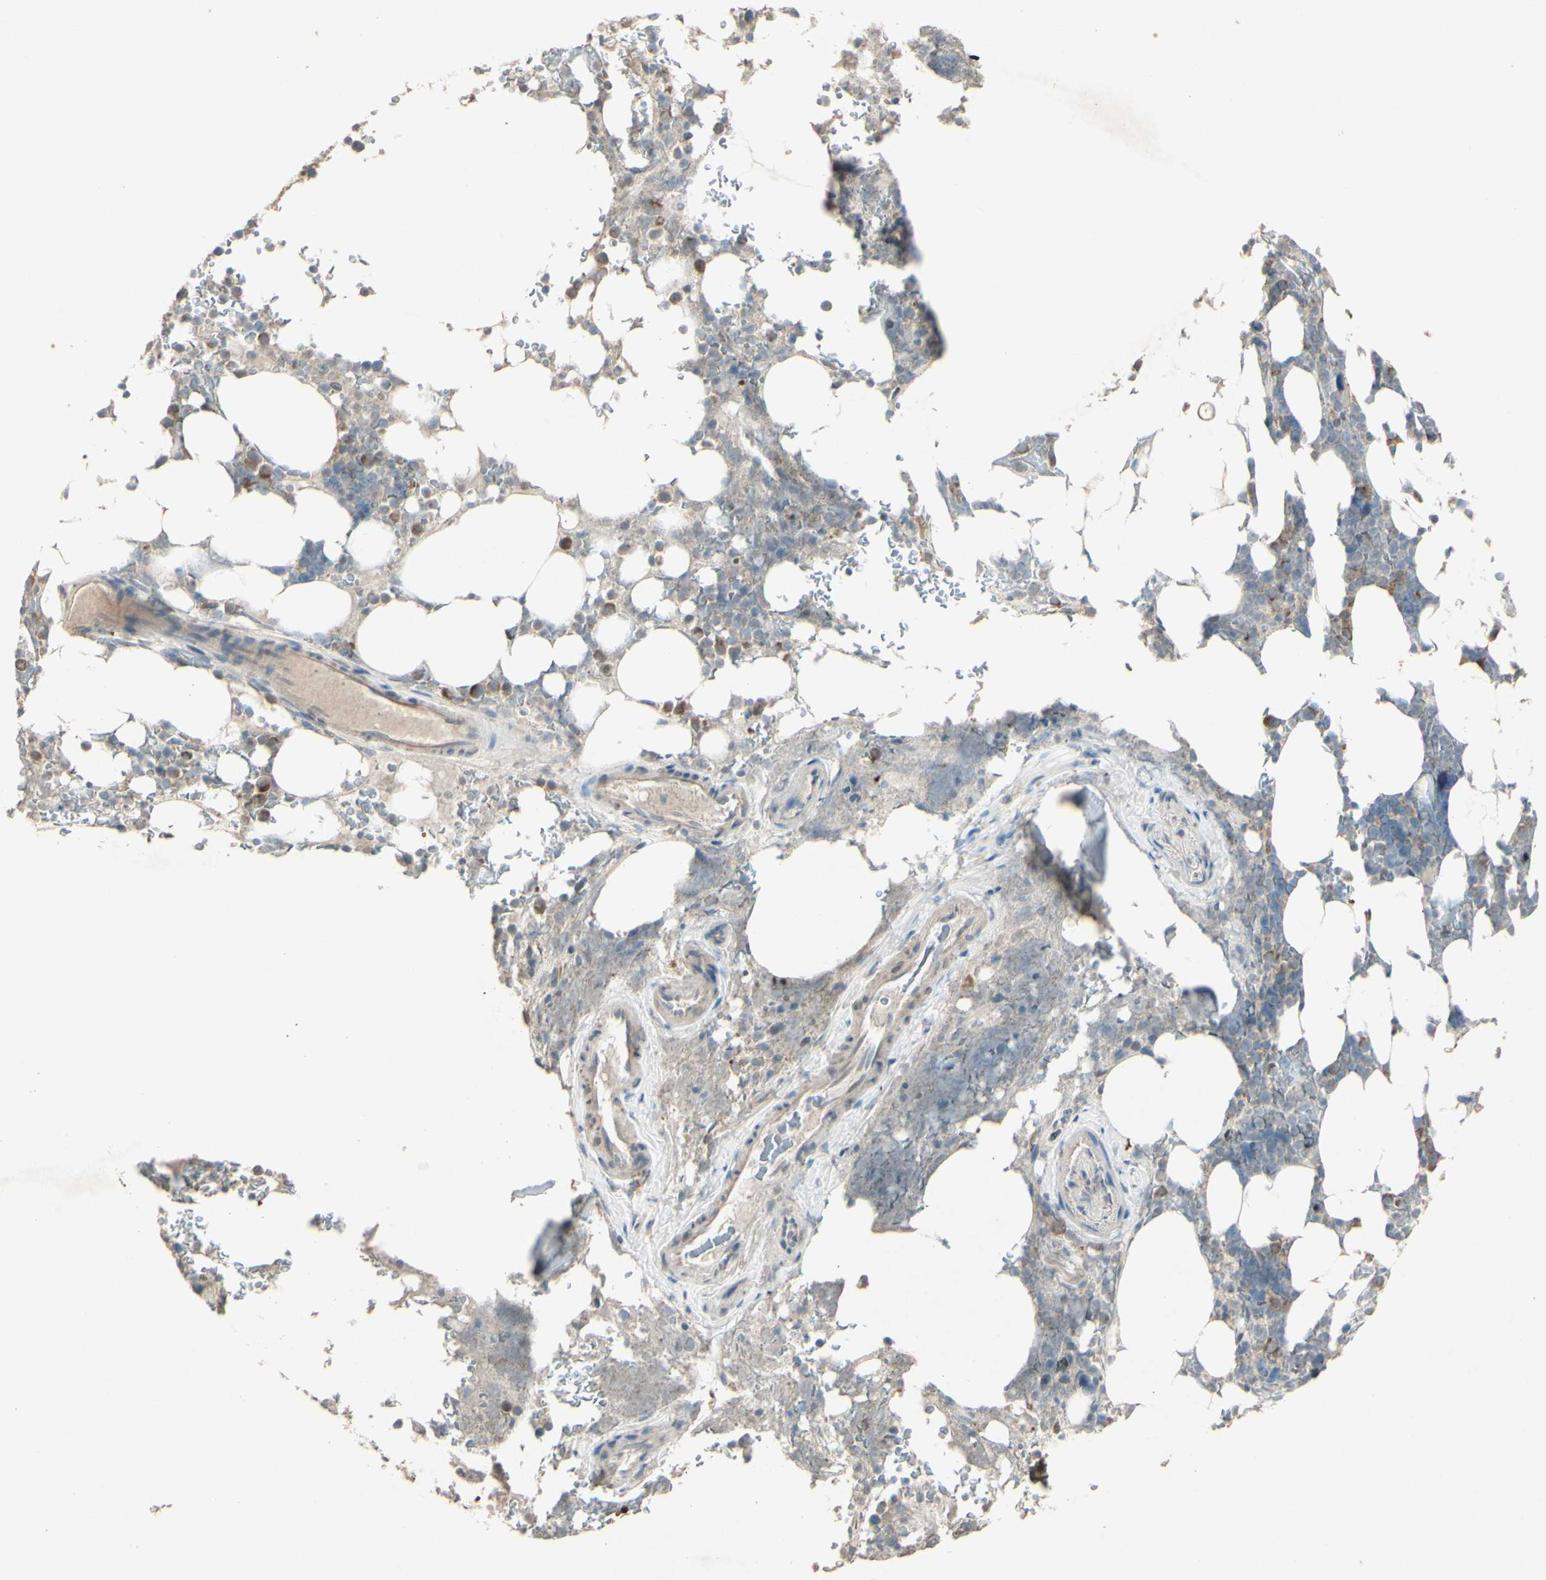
{"staining": {"intensity": "weak", "quantity": "<25%", "location": "cytoplasmic/membranous"}, "tissue": "bone marrow", "cell_type": "Hematopoietic cells", "image_type": "normal", "snomed": [{"axis": "morphology", "description": "Normal tissue, NOS"}, {"axis": "topography", "description": "Bone marrow"}], "caption": "IHC image of unremarkable bone marrow stained for a protein (brown), which exhibits no staining in hematopoietic cells.", "gene": "TIMM21", "patient": {"sex": "female", "age": 73}}